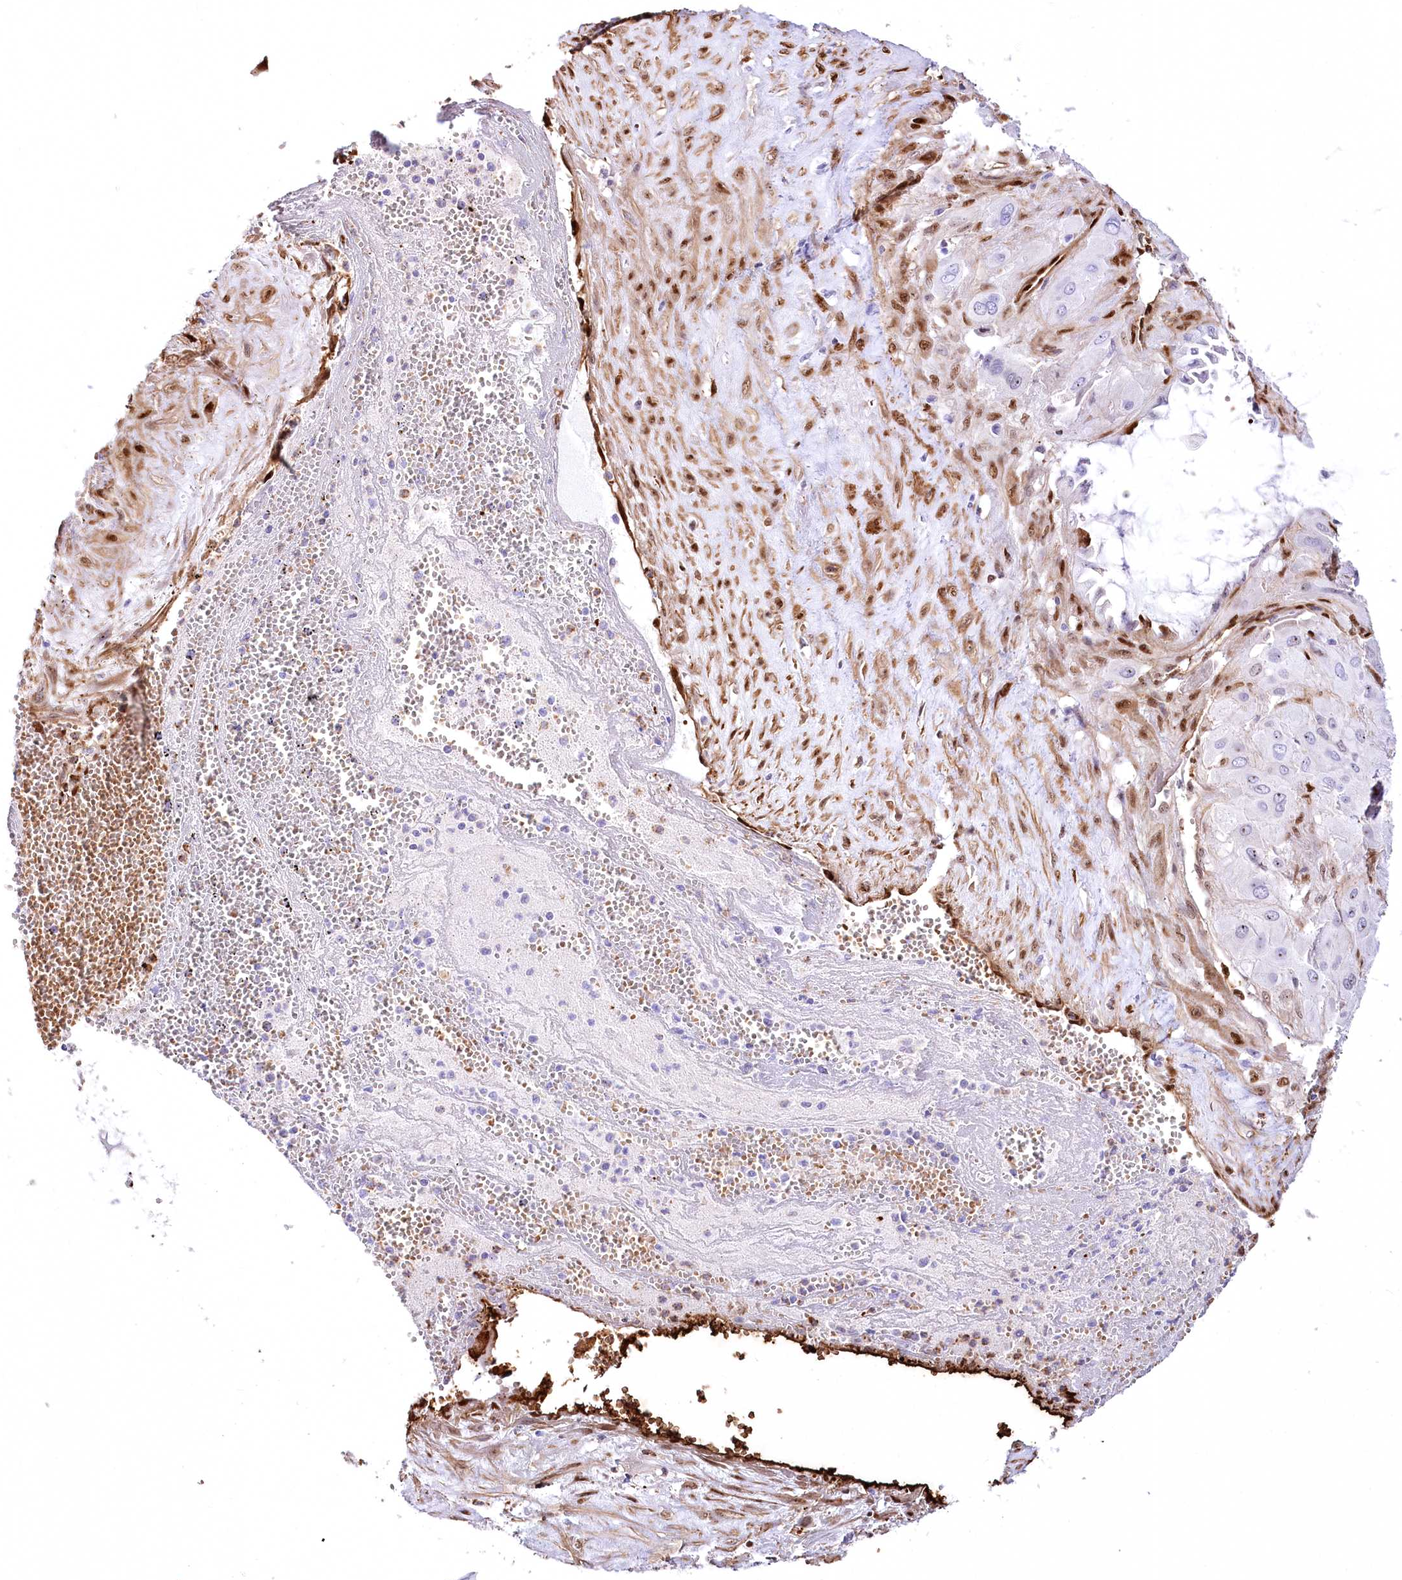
{"staining": {"intensity": "negative", "quantity": "none", "location": "none"}, "tissue": "cervical cancer", "cell_type": "Tumor cells", "image_type": "cancer", "snomed": [{"axis": "morphology", "description": "Squamous cell carcinoma, NOS"}, {"axis": "topography", "description": "Cervix"}], "caption": "DAB immunohistochemical staining of cervical cancer (squamous cell carcinoma) displays no significant staining in tumor cells.", "gene": "PTMS", "patient": {"sex": "female", "age": 34}}